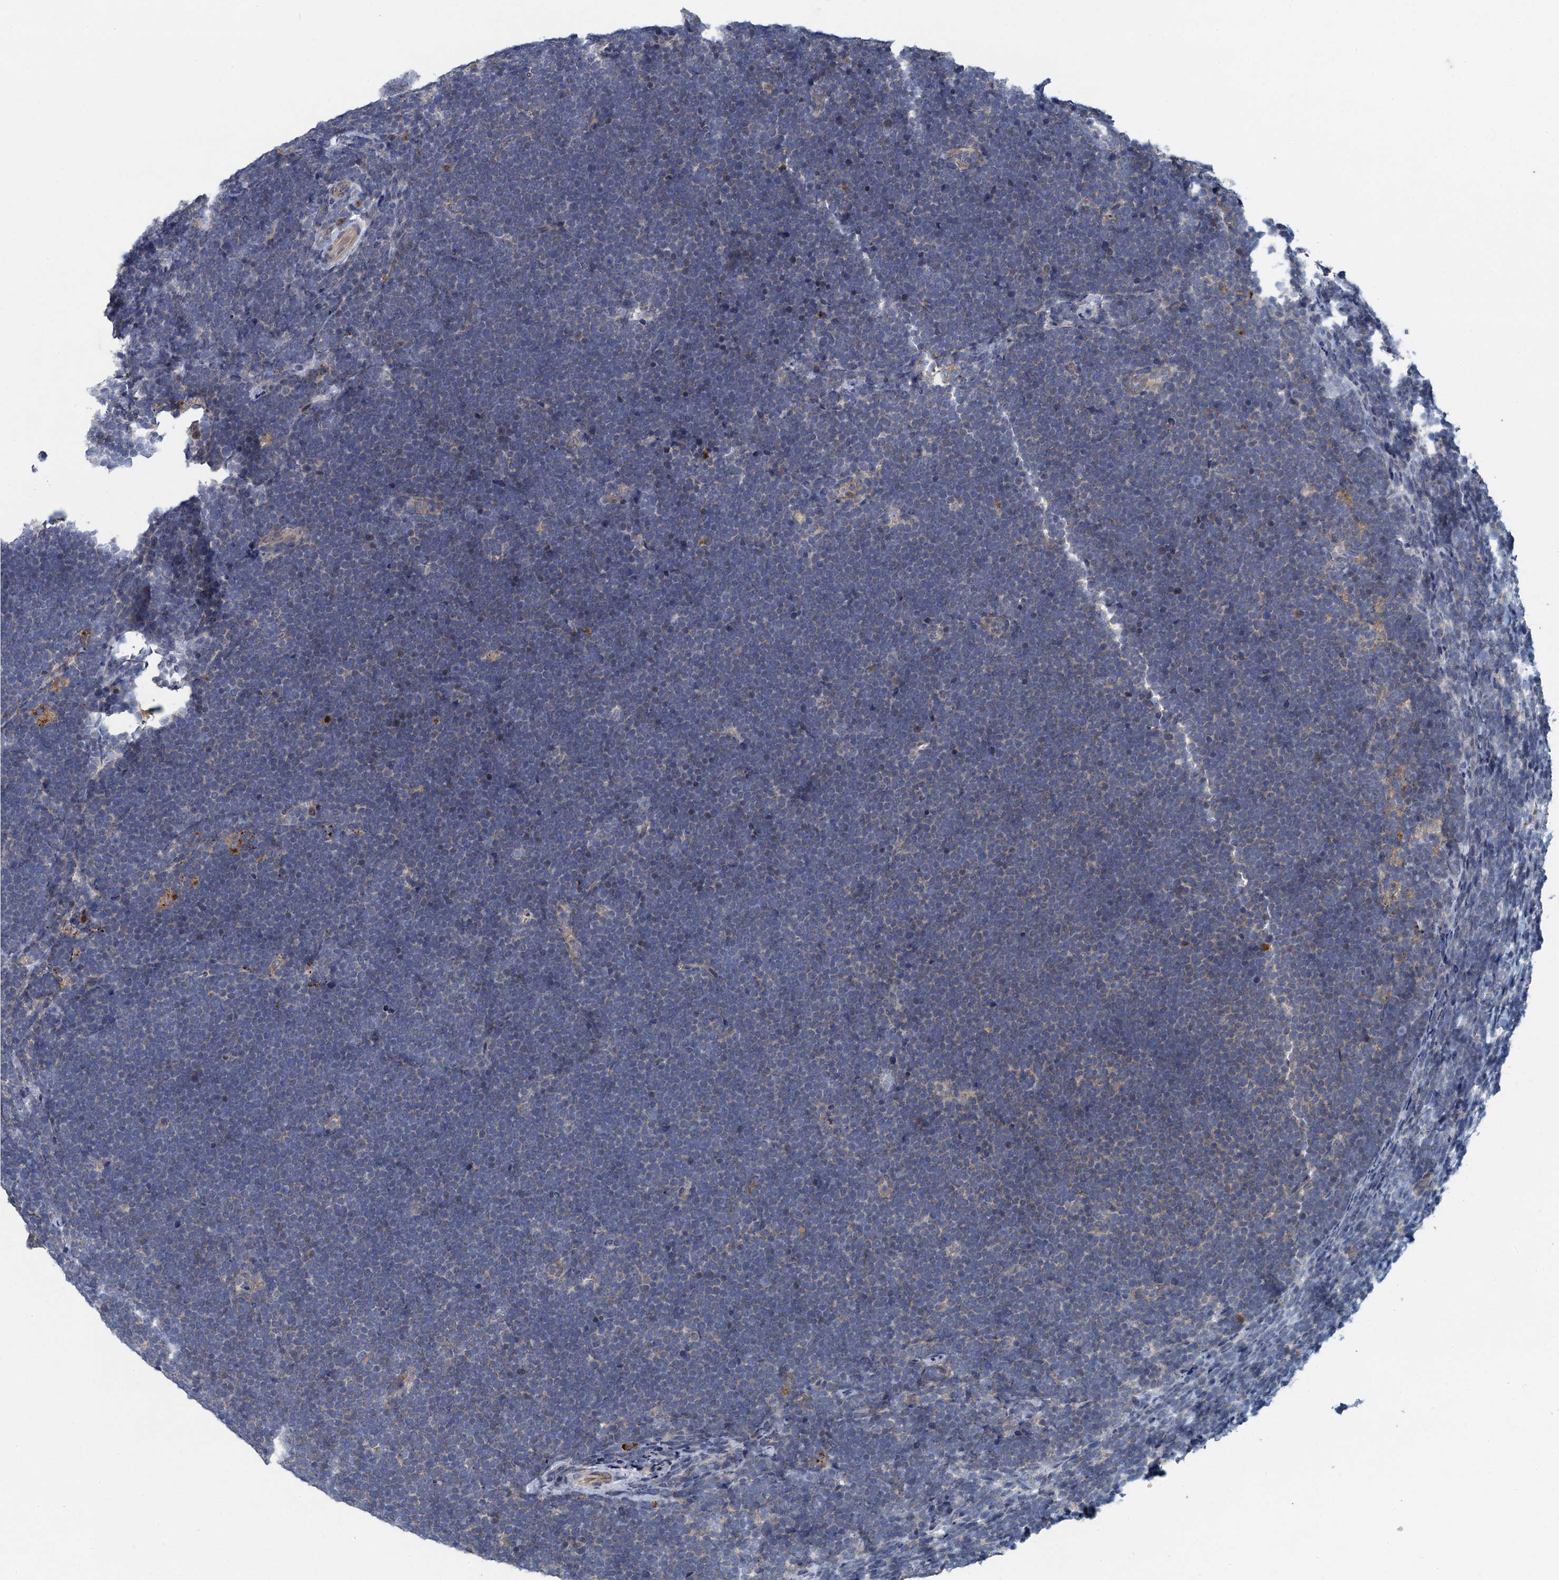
{"staining": {"intensity": "negative", "quantity": "none", "location": "none"}, "tissue": "lymphoma", "cell_type": "Tumor cells", "image_type": "cancer", "snomed": [{"axis": "morphology", "description": "Malignant lymphoma, non-Hodgkin's type, High grade"}, {"axis": "topography", "description": "Lymph node"}], "caption": "Tumor cells are negative for protein expression in human high-grade malignant lymphoma, non-Hodgkin's type. Brightfield microscopy of immunohistochemistry (IHC) stained with DAB (brown) and hematoxylin (blue), captured at high magnification.", "gene": "KBTBD8", "patient": {"sex": "male", "age": 13}}